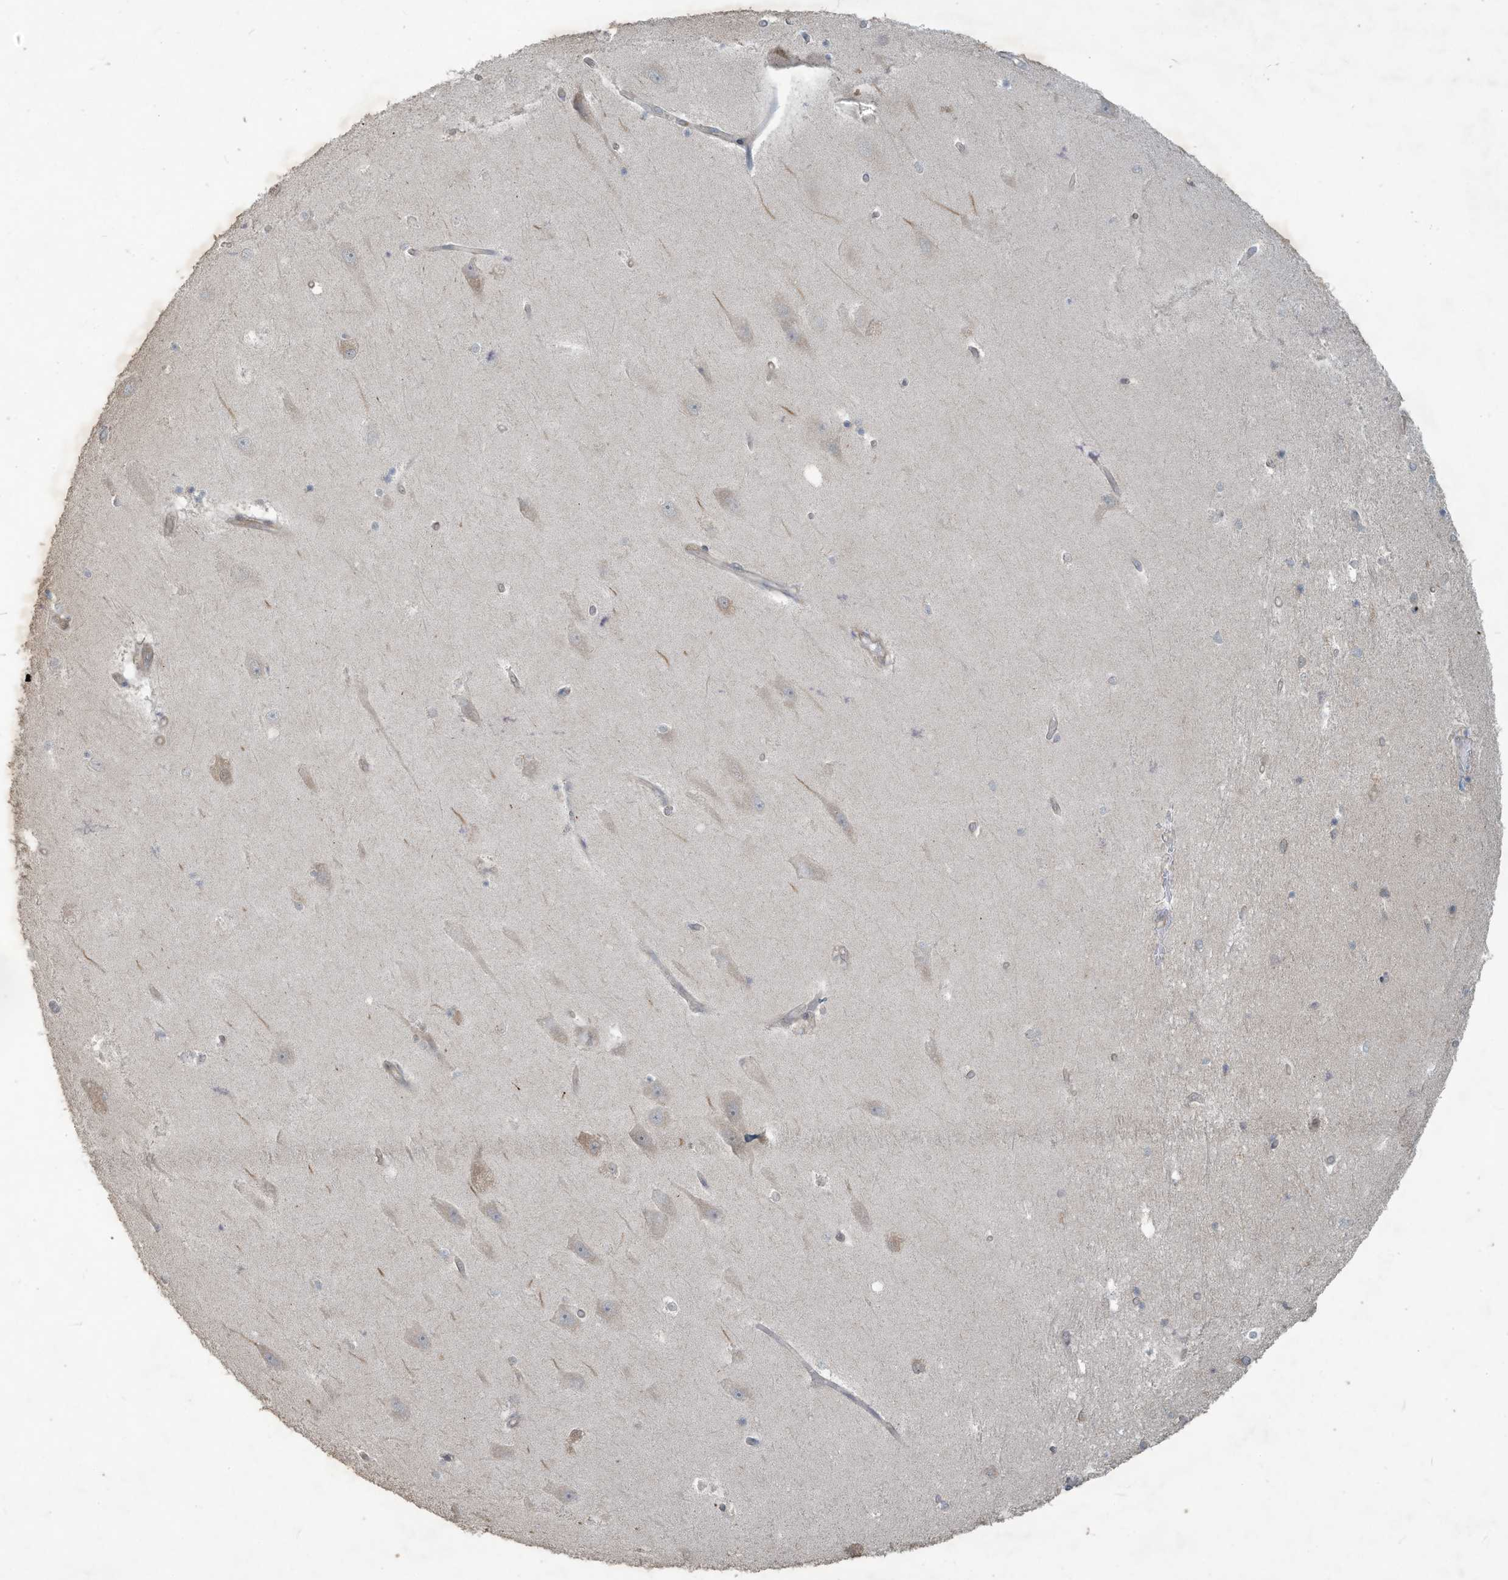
{"staining": {"intensity": "negative", "quantity": "none", "location": "none"}, "tissue": "hippocampus", "cell_type": "Glial cells", "image_type": "normal", "snomed": [{"axis": "morphology", "description": "Normal tissue, NOS"}, {"axis": "topography", "description": "Hippocampus"}], "caption": "There is no significant staining in glial cells of hippocampus. The staining was performed using DAB (3,3'-diaminobenzidine) to visualize the protein expression in brown, while the nuclei were stained in blue with hematoxylin (Magnification: 20x).", "gene": "MAGIX", "patient": {"sex": "male", "age": 45}}